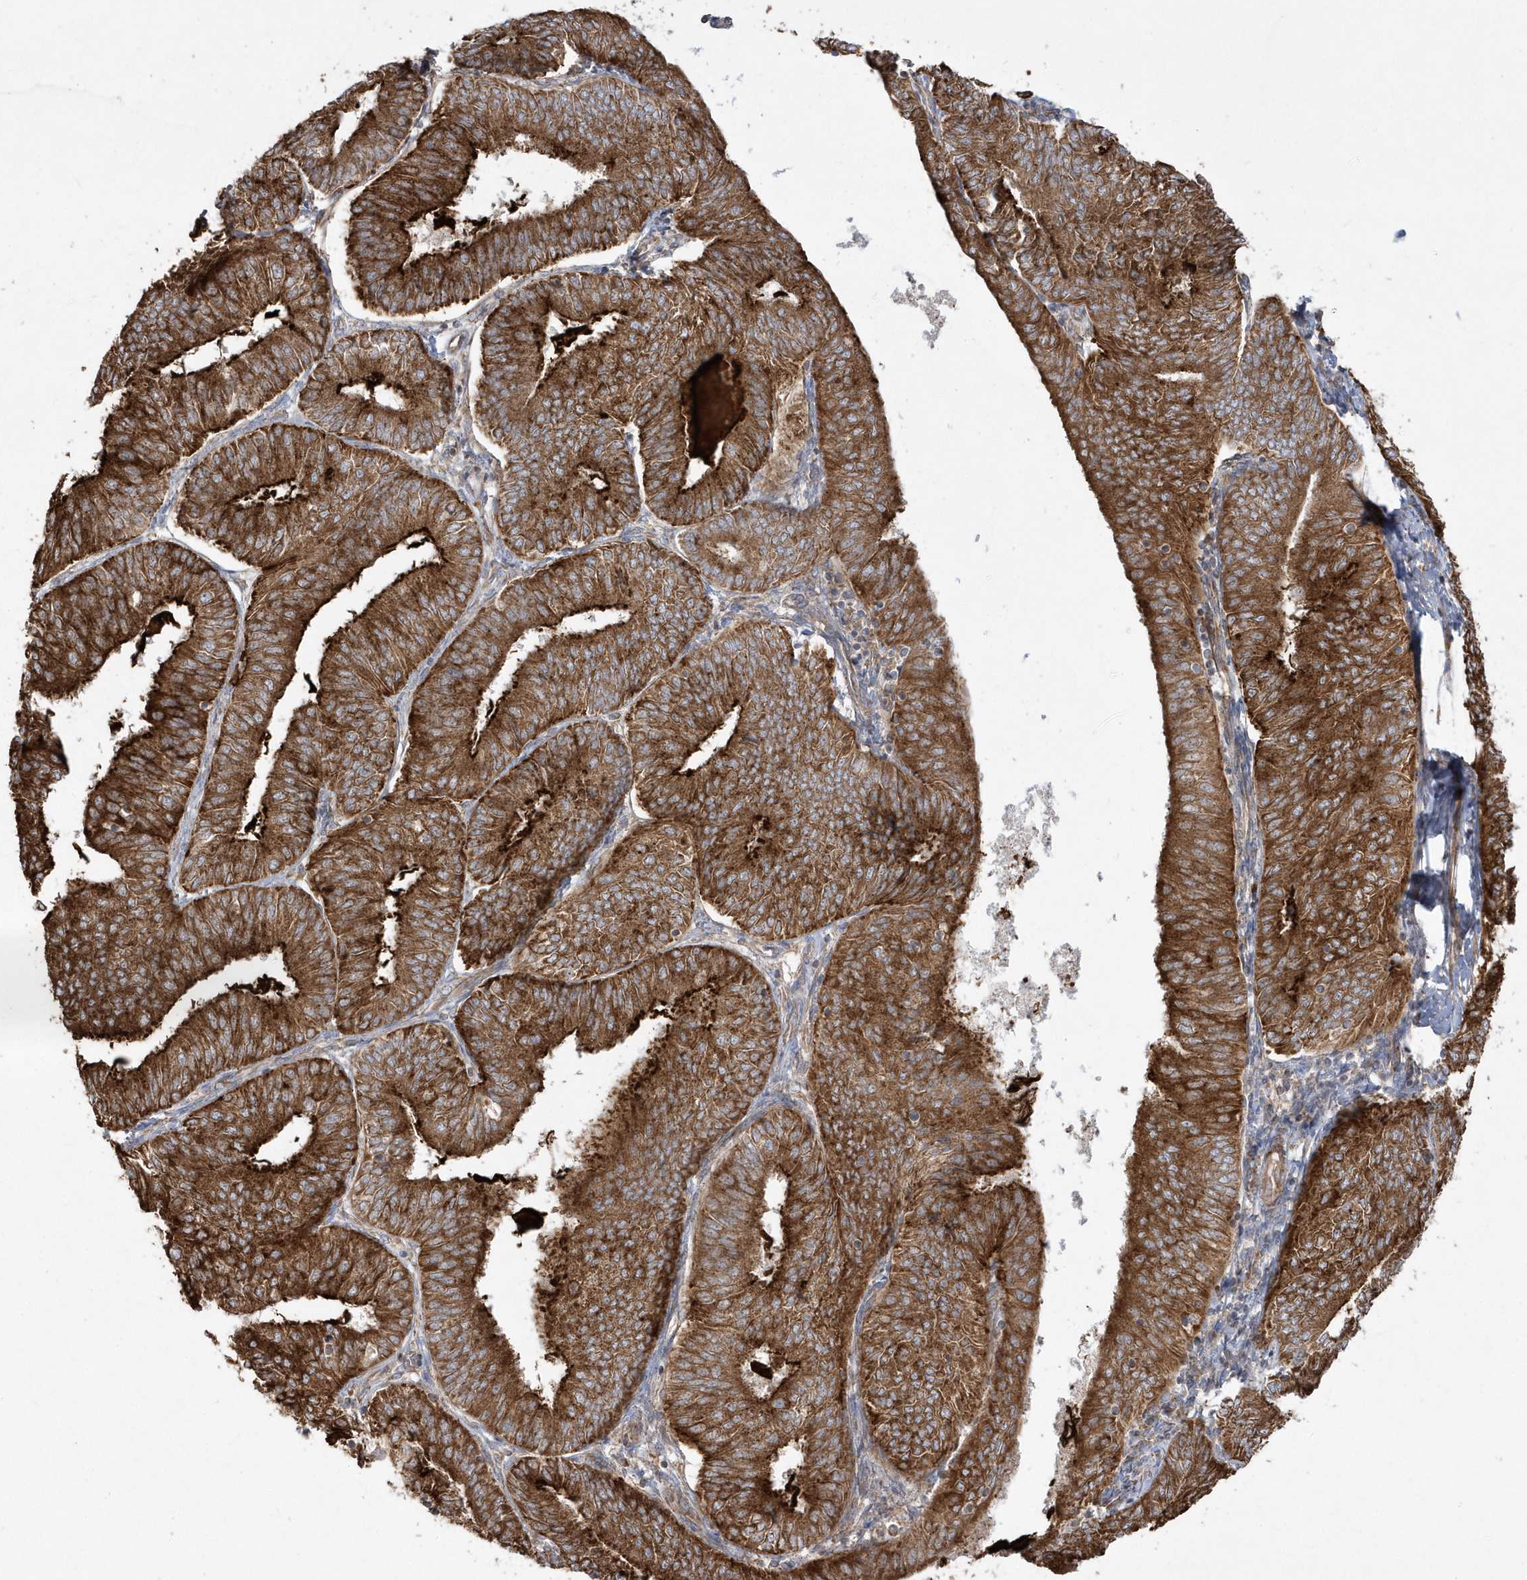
{"staining": {"intensity": "strong", "quantity": ">75%", "location": "cytoplasmic/membranous"}, "tissue": "endometrial cancer", "cell_type": "Tumor cells", "image_type": "cancer", "snomed": [{"axis": "morphology", "description": "Adenocarcinoma, NOS"}, {"axis": "topography", "description": "Endometrium"}], "caption": "Protein analysis of endometrial cancer (adenocarcinoma) tissue demonstrates strong cytoplasmic/membranous expression in about >75% of tumor cells. Nuclei are stained in blue.", "gene": "SH3BP2", "patient": {"sex": "female", "age": 58}}